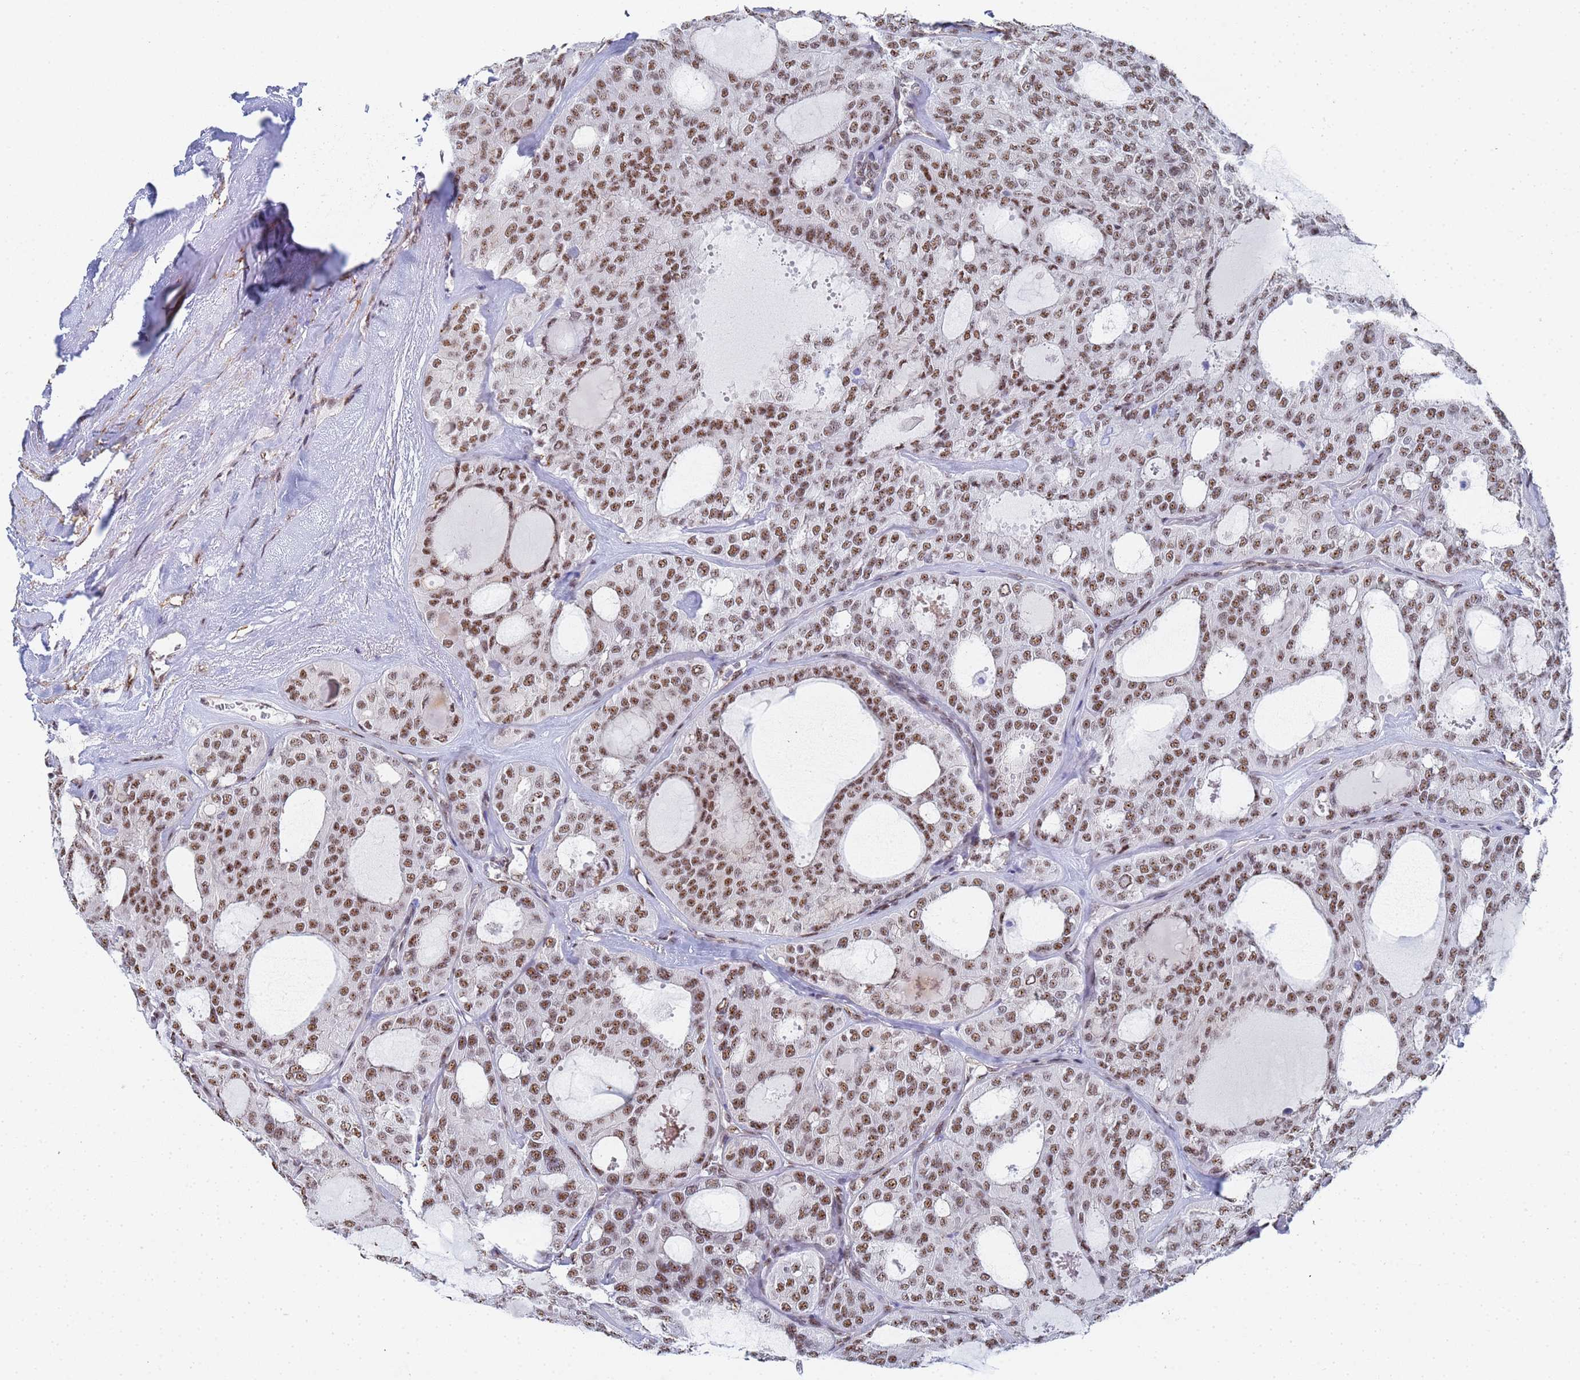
{"staining": {"intensity": "moderate", "quantity": ">75%", "location": "nuclear"}, "tissue": "thyroid cancer", "cell_type": "Tumor cells", "image_type": "cancer", "snomed": [{"axis": "morphology", "description": "Follicular adenoma carcinoma, NOS"}, {"axis": "topography", "description": "Thyroid gland"}], "caption": "Immunohistochemistry of human thyroid cancer reveals medium levels of moderate nuclear staining in approximately >75% of tumor cells.", "gene": "PRRT4", "patient": {"sex": "male", "age": 75}}